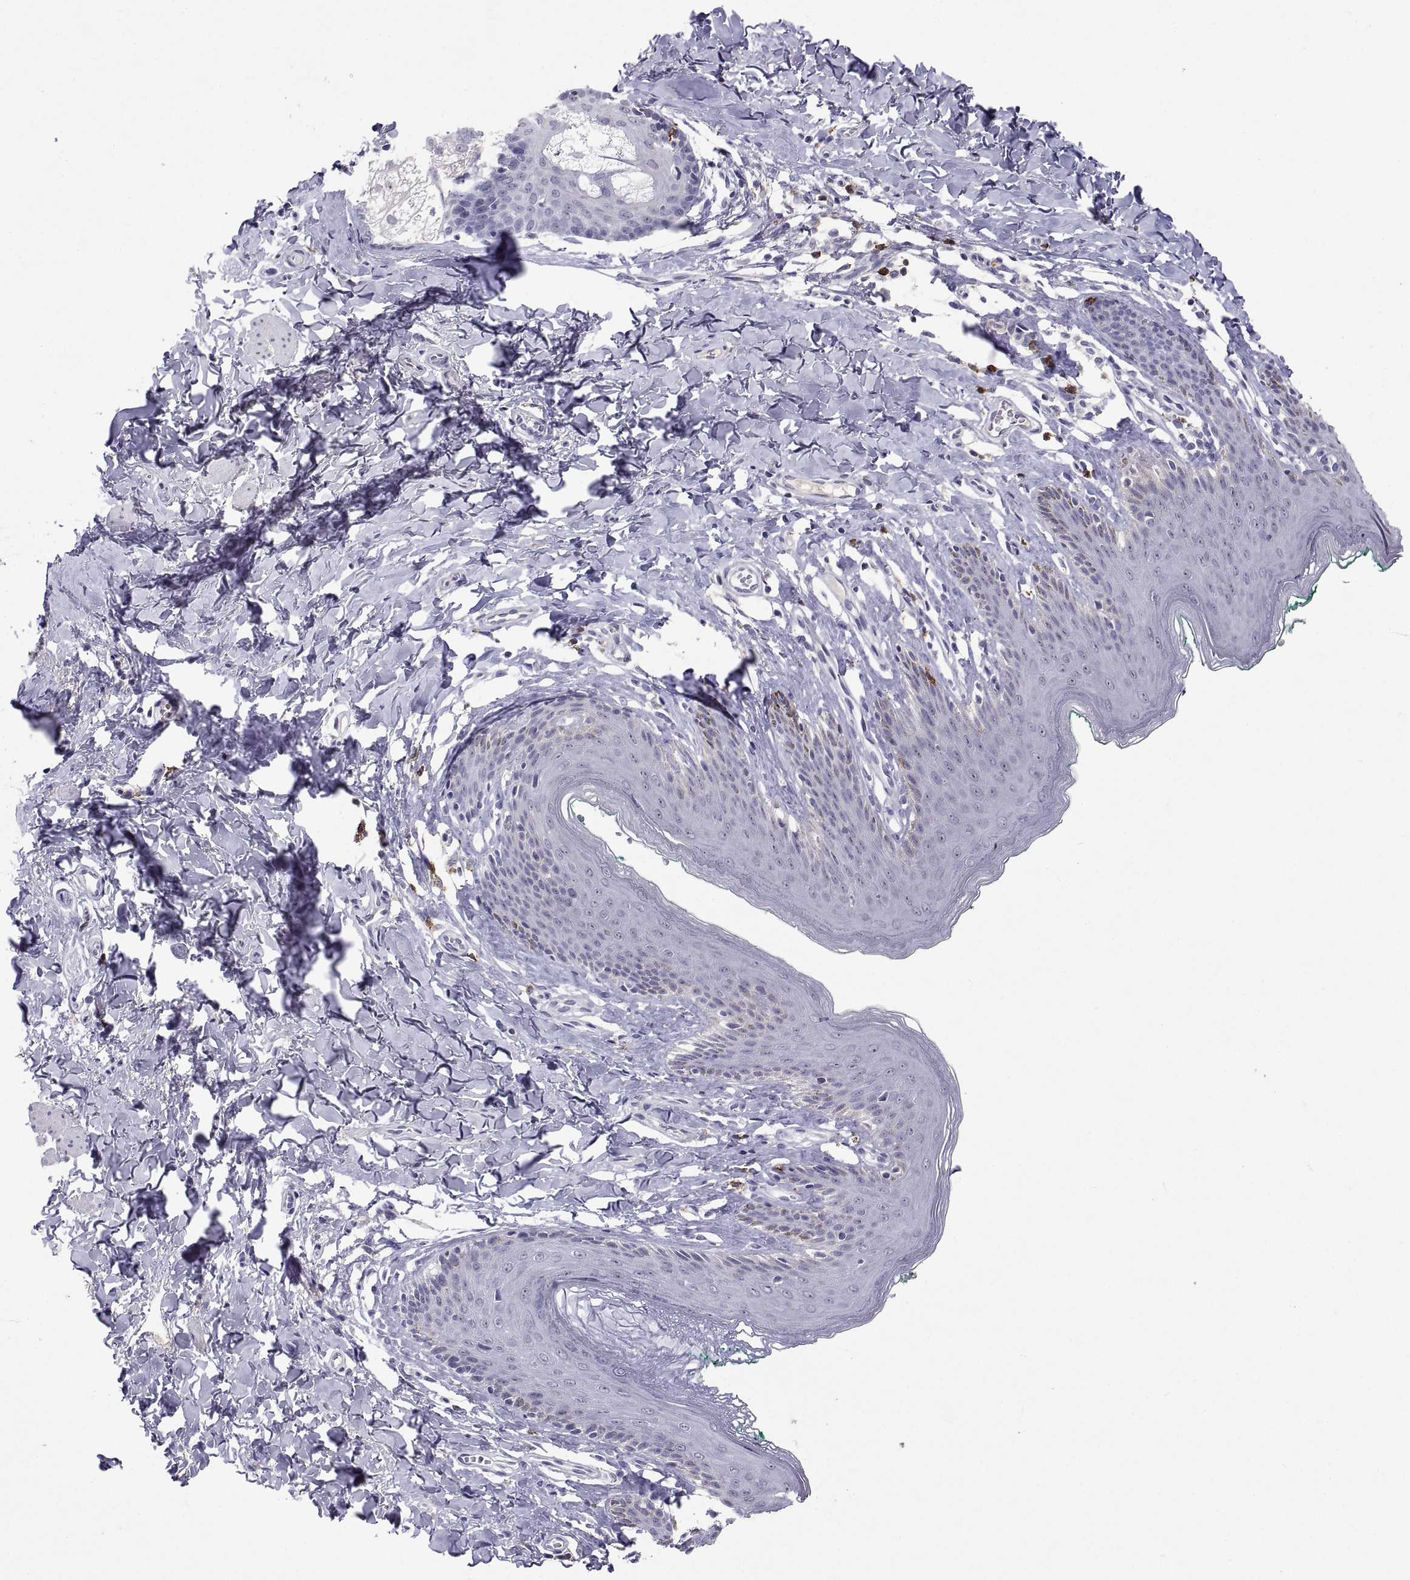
{"staining": {"intensity": "negative", "quantity": "none", "location": "none"}, "tissue": "skin", "cell_type": "Epidermal cells", "image_type": "normal", "snomed": [{"axis": "morphology", "description": "Normal tissue, NOS"}, {"axis": "topography", "description": "Vulva"}], "caption": "The photomicrograph exhibits no significant staining in epidermal cells of skin.", "gene": "MS4A1", "patient": {"sex": "female", "age": 66}}